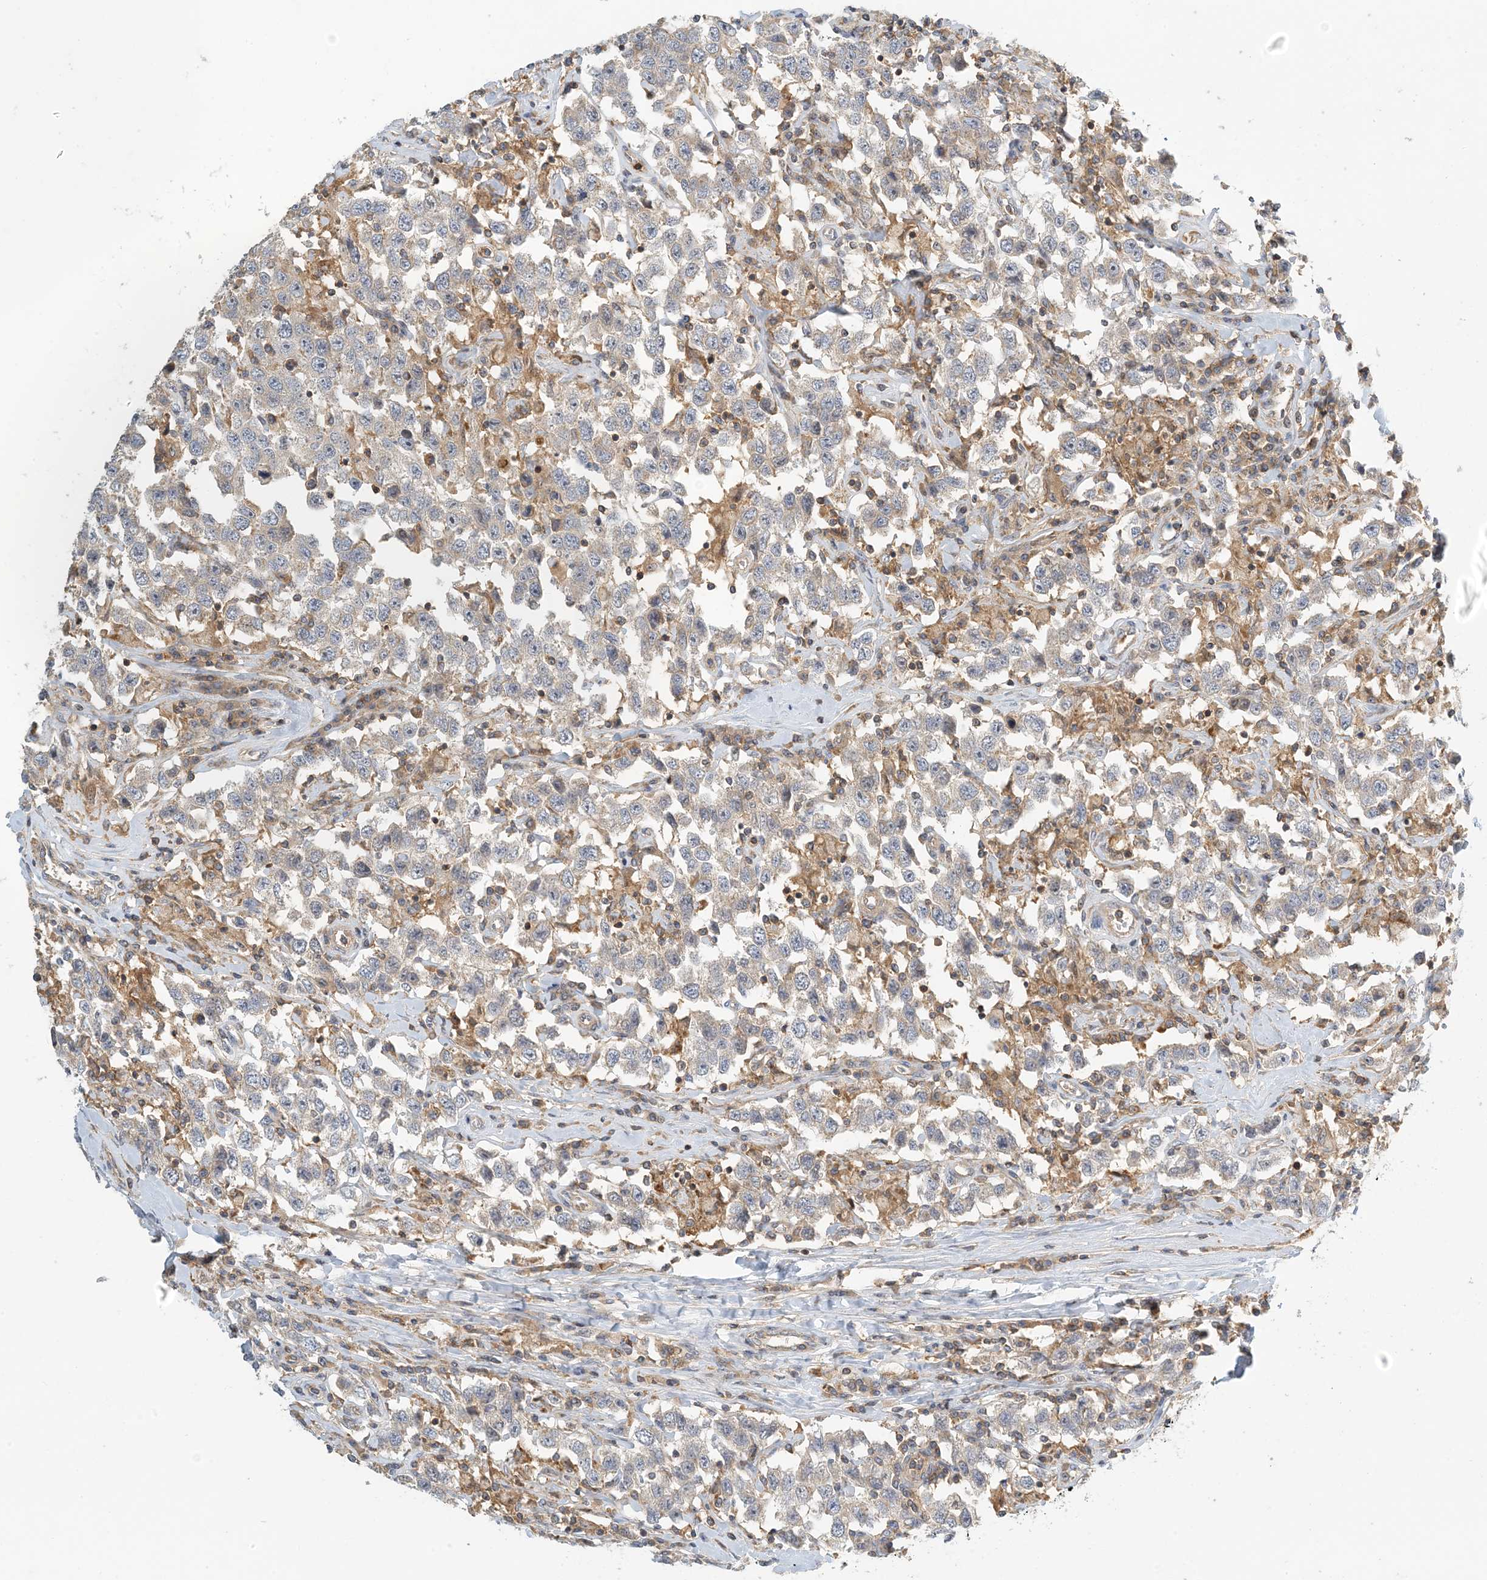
{"staining": {"intensity": "negative", "quantity": "none", "location": "none"}, "tissue": "testis cancer", "cell_type": "Tumor cells", "image_type": "cancer", "snomed": [{"axis": "morphology", "description": "Seminoma, NOS"}, {"axis": "topography", "description": "Testis"}], "caption": "Tumor cells show no significant positivity in testis seminoma.", "gene": "COLEC11", "patient": {"sex": "male", "age": 41}}